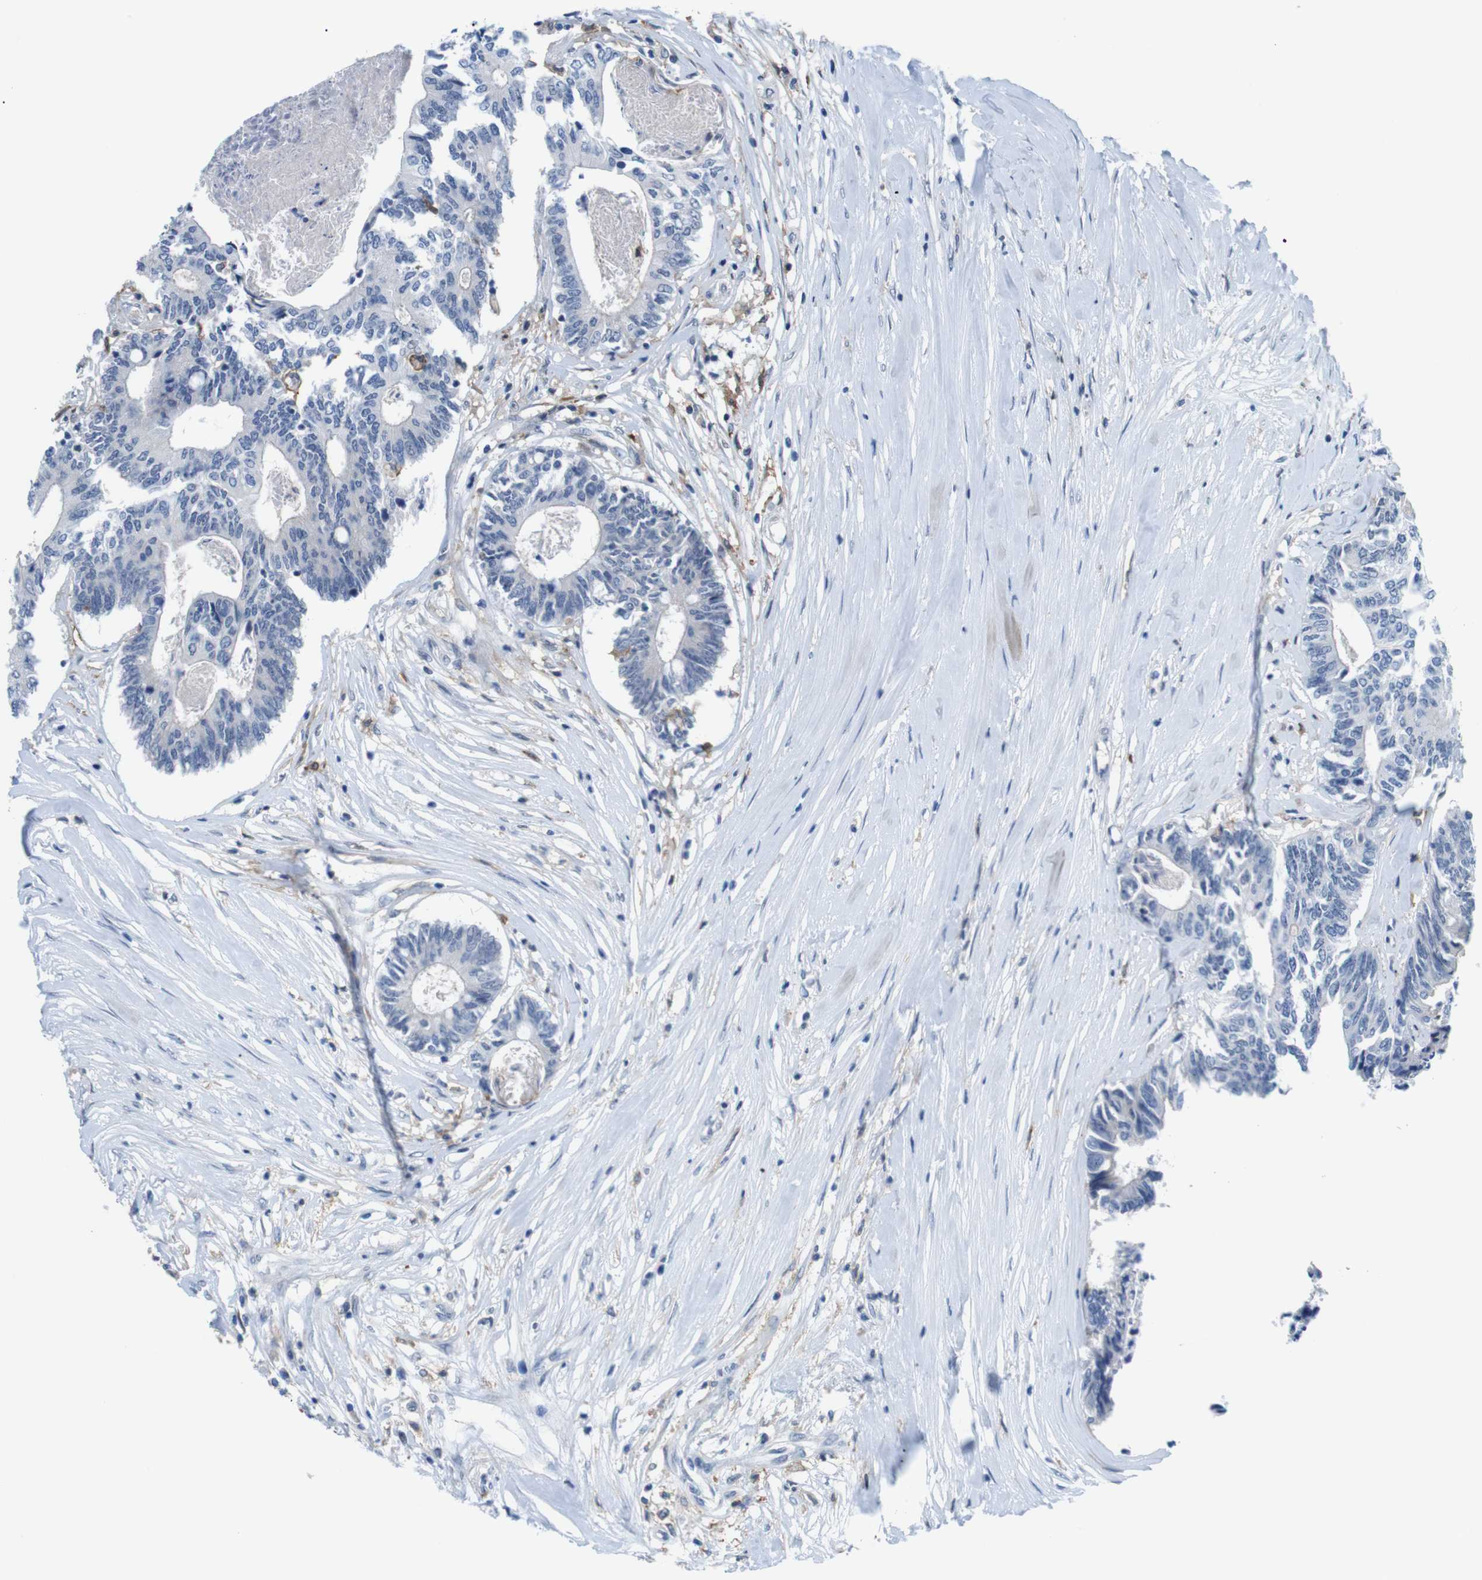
{"staining": {"intensity": "negative", "quantity": "none", "location": "none"}, "tissue": "colorectal cancer", "cell_type": "Tumor cells", "image_type": "cancer", "snomed": [{"axis": "morphology", "description": "Adenocarcinoma, NOS"}, {"axis": "topography", "description": "Rectum"}], "caption": "DAB (3,3'-diaminobenzidine) immunohistochemical staining of human colorectal cancer reveals no significant positivity in tumor cells.", "gene": "CD300C", "patient": {"sex": "male", "age": 63}}